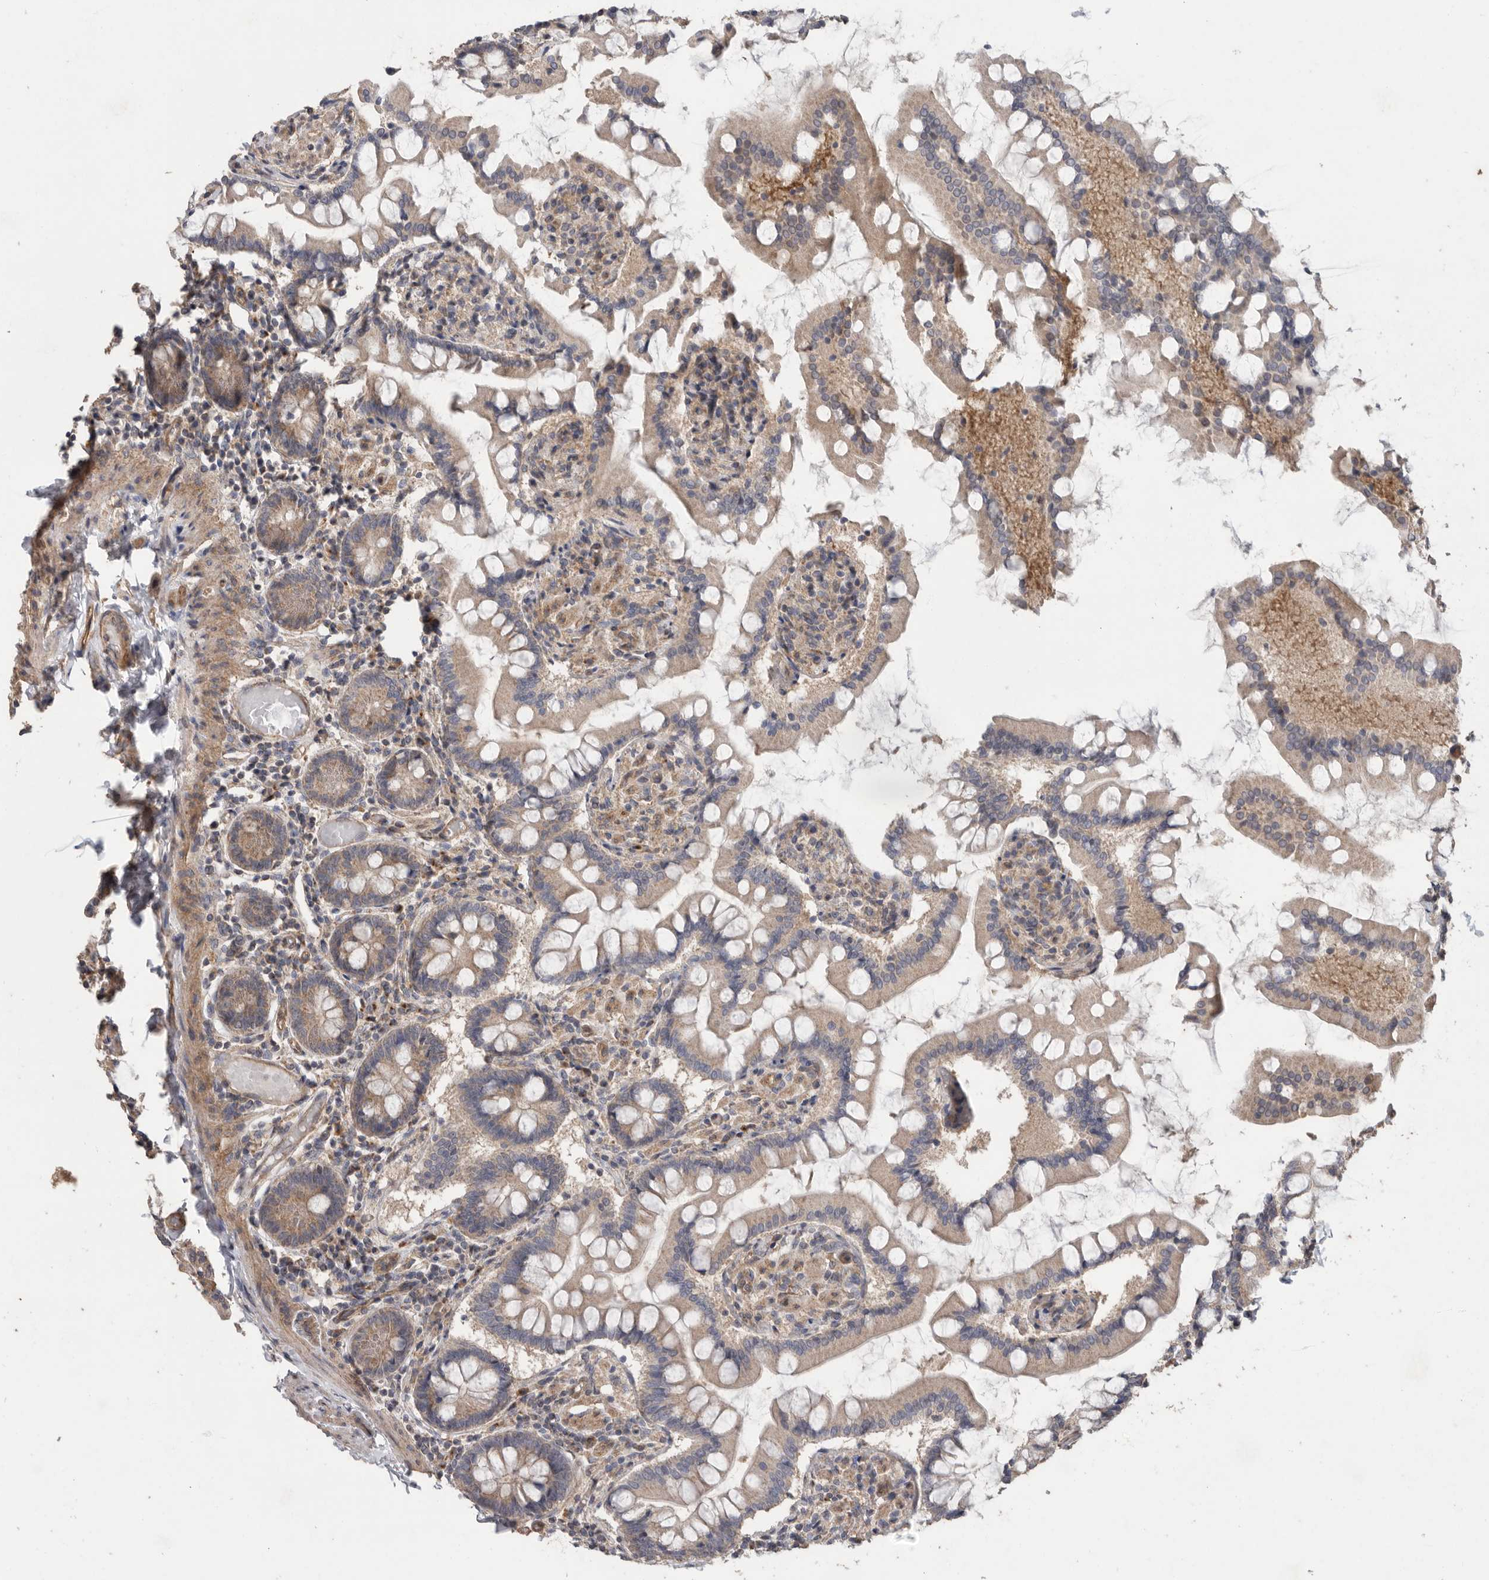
{"staining": {"intensity": "moderate", "quantity": "25%-75%", "location": "cytoplasmic/membranous"}, "tissue": "small intestine", "cell_type": "Glandular cells", "image_type": "normal", "snomed": [{"axis": "morphology", "description": "Normal tissue, NOS"}, {"axis": "topography", "description": "Small intestine"}], "caption": "A high-resolution photomicrograph shows IHC staining of benign small intestine, which exhibits moderate cytoplasmic/membranous positivity in approximately 25%-75% of glandular cells.", "gene": "PODXL2", "patient": {"sex": "male", "age": 41}}